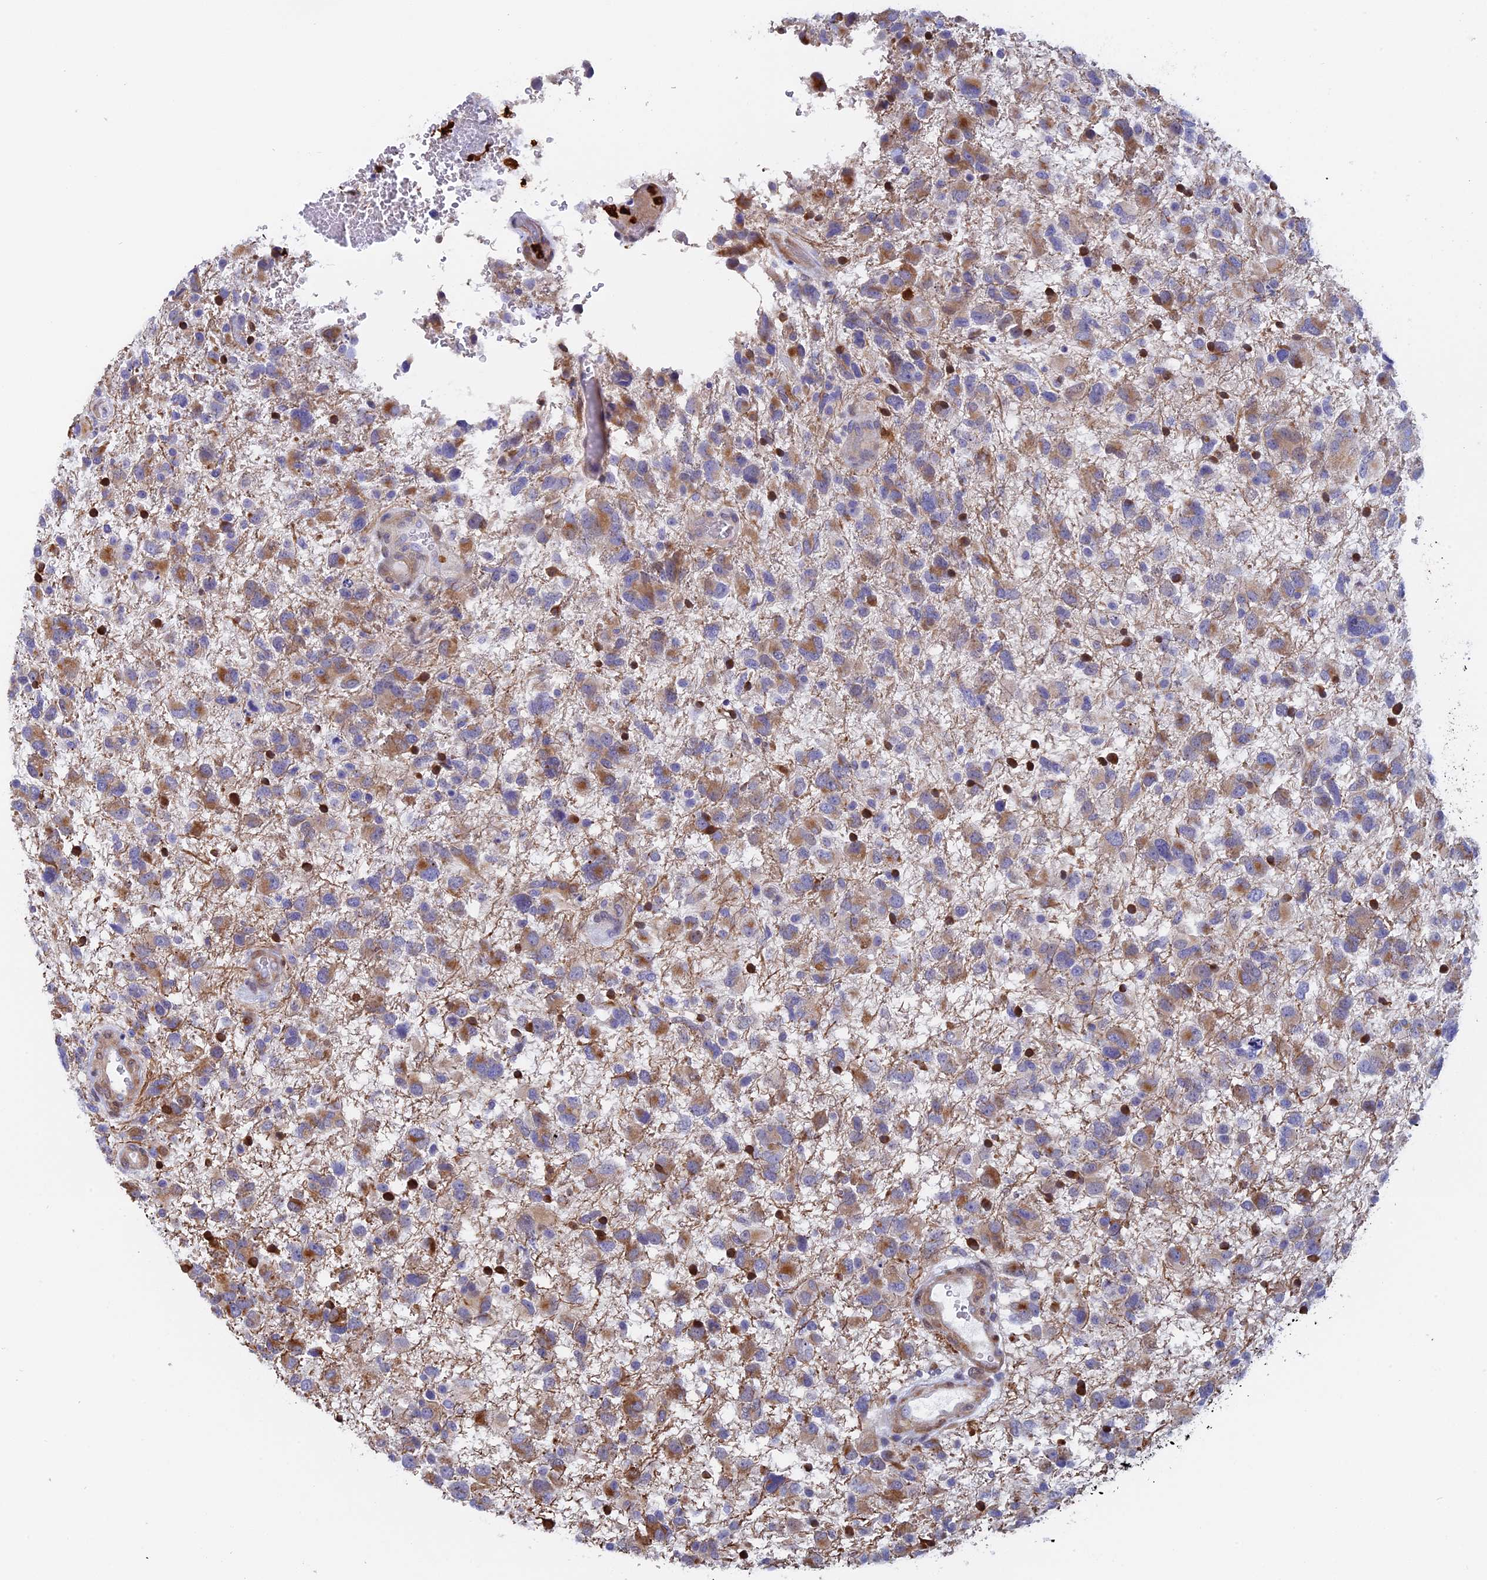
{"staining": {"intensity": "moderate", "quantity": "25%-75%", "location": "cytoplasmic/membranous"}, "tissue": "glioma", "cell_type": "Tumor cells", "image_type": "cancer", "snomed": [{"axis": "morphology", "description": "Glioma, malignant, High grade"}, {"axis": "topography", "description": "Brain"}], "caption": "A brown stain highlights moderate cytoplasmic/membranous expression of a protein in malignant glioma (high-grade) tumor cells. (brown staining indicates protein expression, while blue staining denotes nuclei).", "gene": "SLC26A1", "patient": {"sex": "male", "age": 61}}